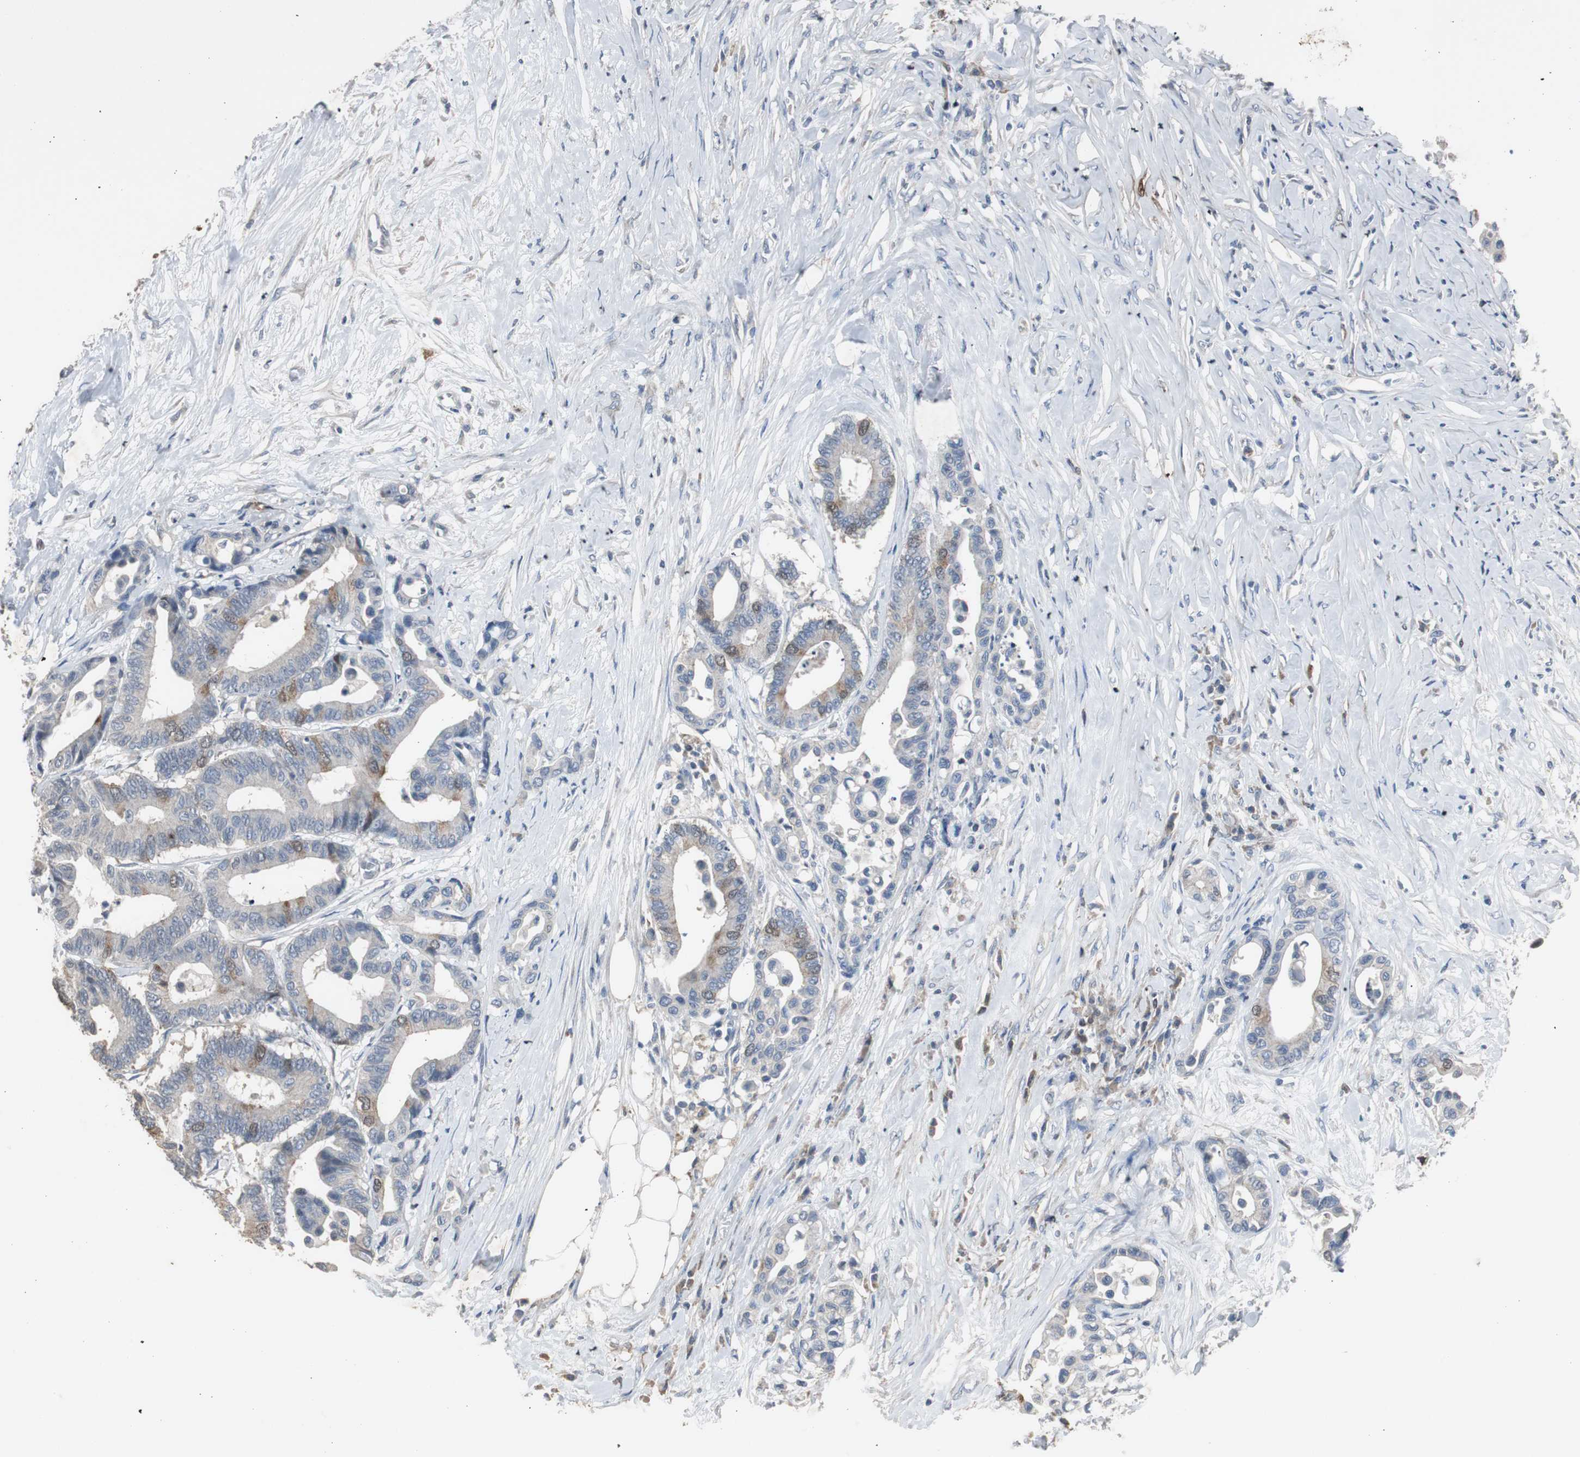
{"staining": {"intensity": "moderate", "quantity": "<25%", "location": "cytoplasmic/membranous"}, "tissue": "colorectal cancer", "cell_type": "Tumor cells", "image_type": "cancer", "snomed": [{"axis": "morphology", "description": "Normal tissue, NOS"}, {"axis": "morphology", "description": "Adenocarcinoma, NOS"}, {"axis": "topography", "description": "Colon"}], "caption": "Immunohistochemical staining of colorectal cancer displays low levels of moderate cytoplasmic/membranous positivity in about <25% of tumor cells. The staining is performed using DAB brown chromogen to label protein expression. The nuclei are counter-stained blue using hematoxylin.", "gene": "TK1", "patient": {"sex": "male", "age": 82}}